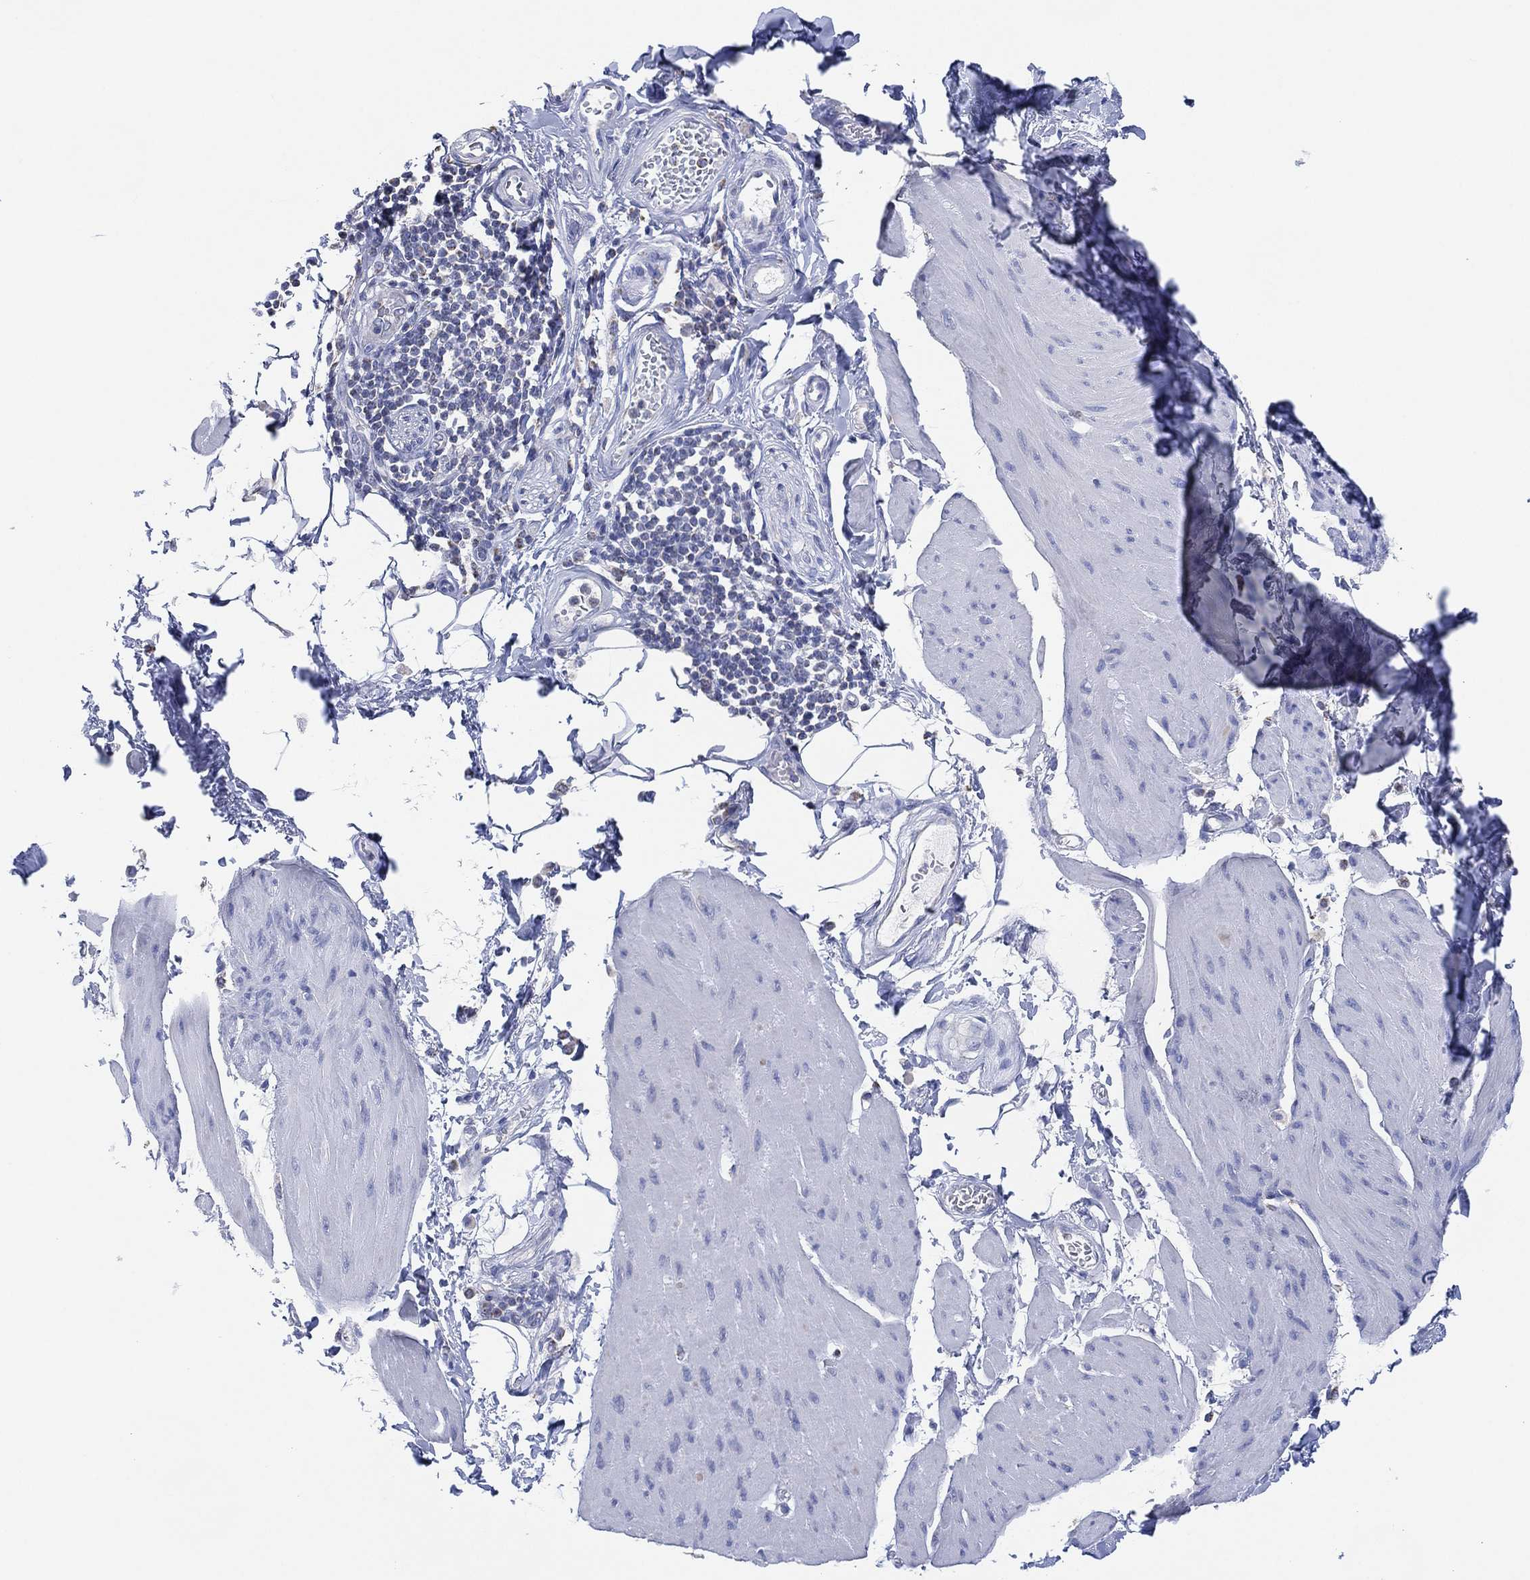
{"staining": {"intensity": "negative", "quantity": "none", "location": "none"}, "tissue": "smooth muscle", "cell_type": "Smooth muscle cells", "image_type": "normal", "snomed": [{"axis": "morphology", "description": "Normal tissue, NOS"}, {"axis": "topography", "description": "Adipose tissue"}, {"axis": "topography", "description": "Smooth muscle"}, {"axis": "topography", "description": "Peripheral nerve tissue"}], "caption": "High power microscopy photomicrograph of an immunohistochemistry (IHC) micrograph of benign smooth muscle, revealing no significant positivity in smooth muscle cells.", "gene": "CFTR", "patient": {"sex": "male", "age": 83}}